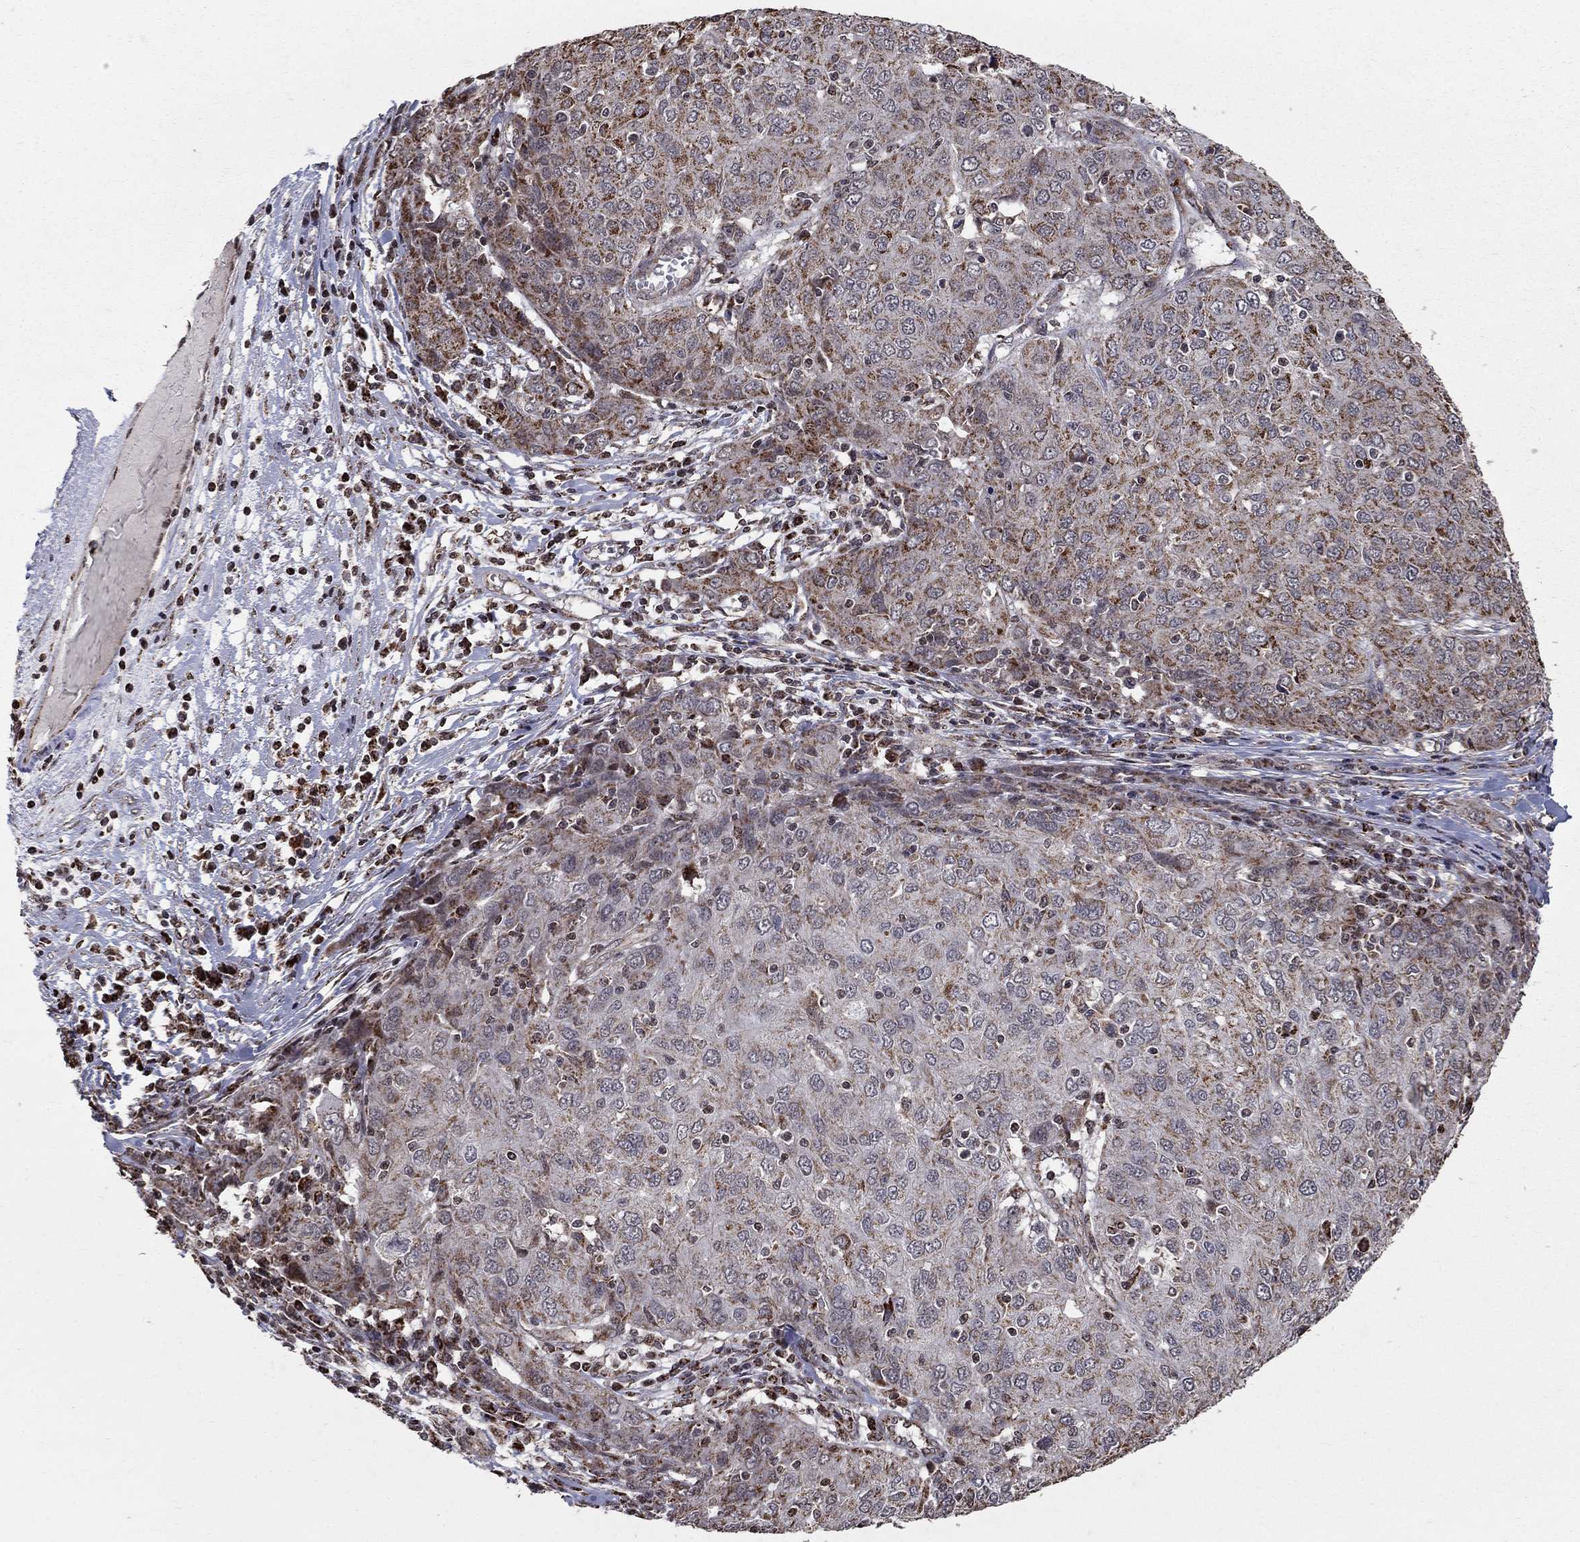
{"staining": {"intensity": "moderate", "quantity": "25%-75%", "location": "cytoplasmic/membranous"}, "tissue": "ovarian cancer", "cell_type": "Tumor cells", "image_type": "cancer", "snomed": [{"axis": "morphology", "description": "Carcinoma, endometroid"}, {"axis": "topography", "description": "Ovary"}], "caption": "Immunohistochemistry (DAB (3,3'-diaminobenzidine)) staining of human ovarian cancer (endometroid carcinoma) demonstrates moderate cytoplasmic/membranous protein staining in approximately 25%-75% of tumor cells.", "gene": "ACOT13", "patient": {"sex": "female", "age": 50}}